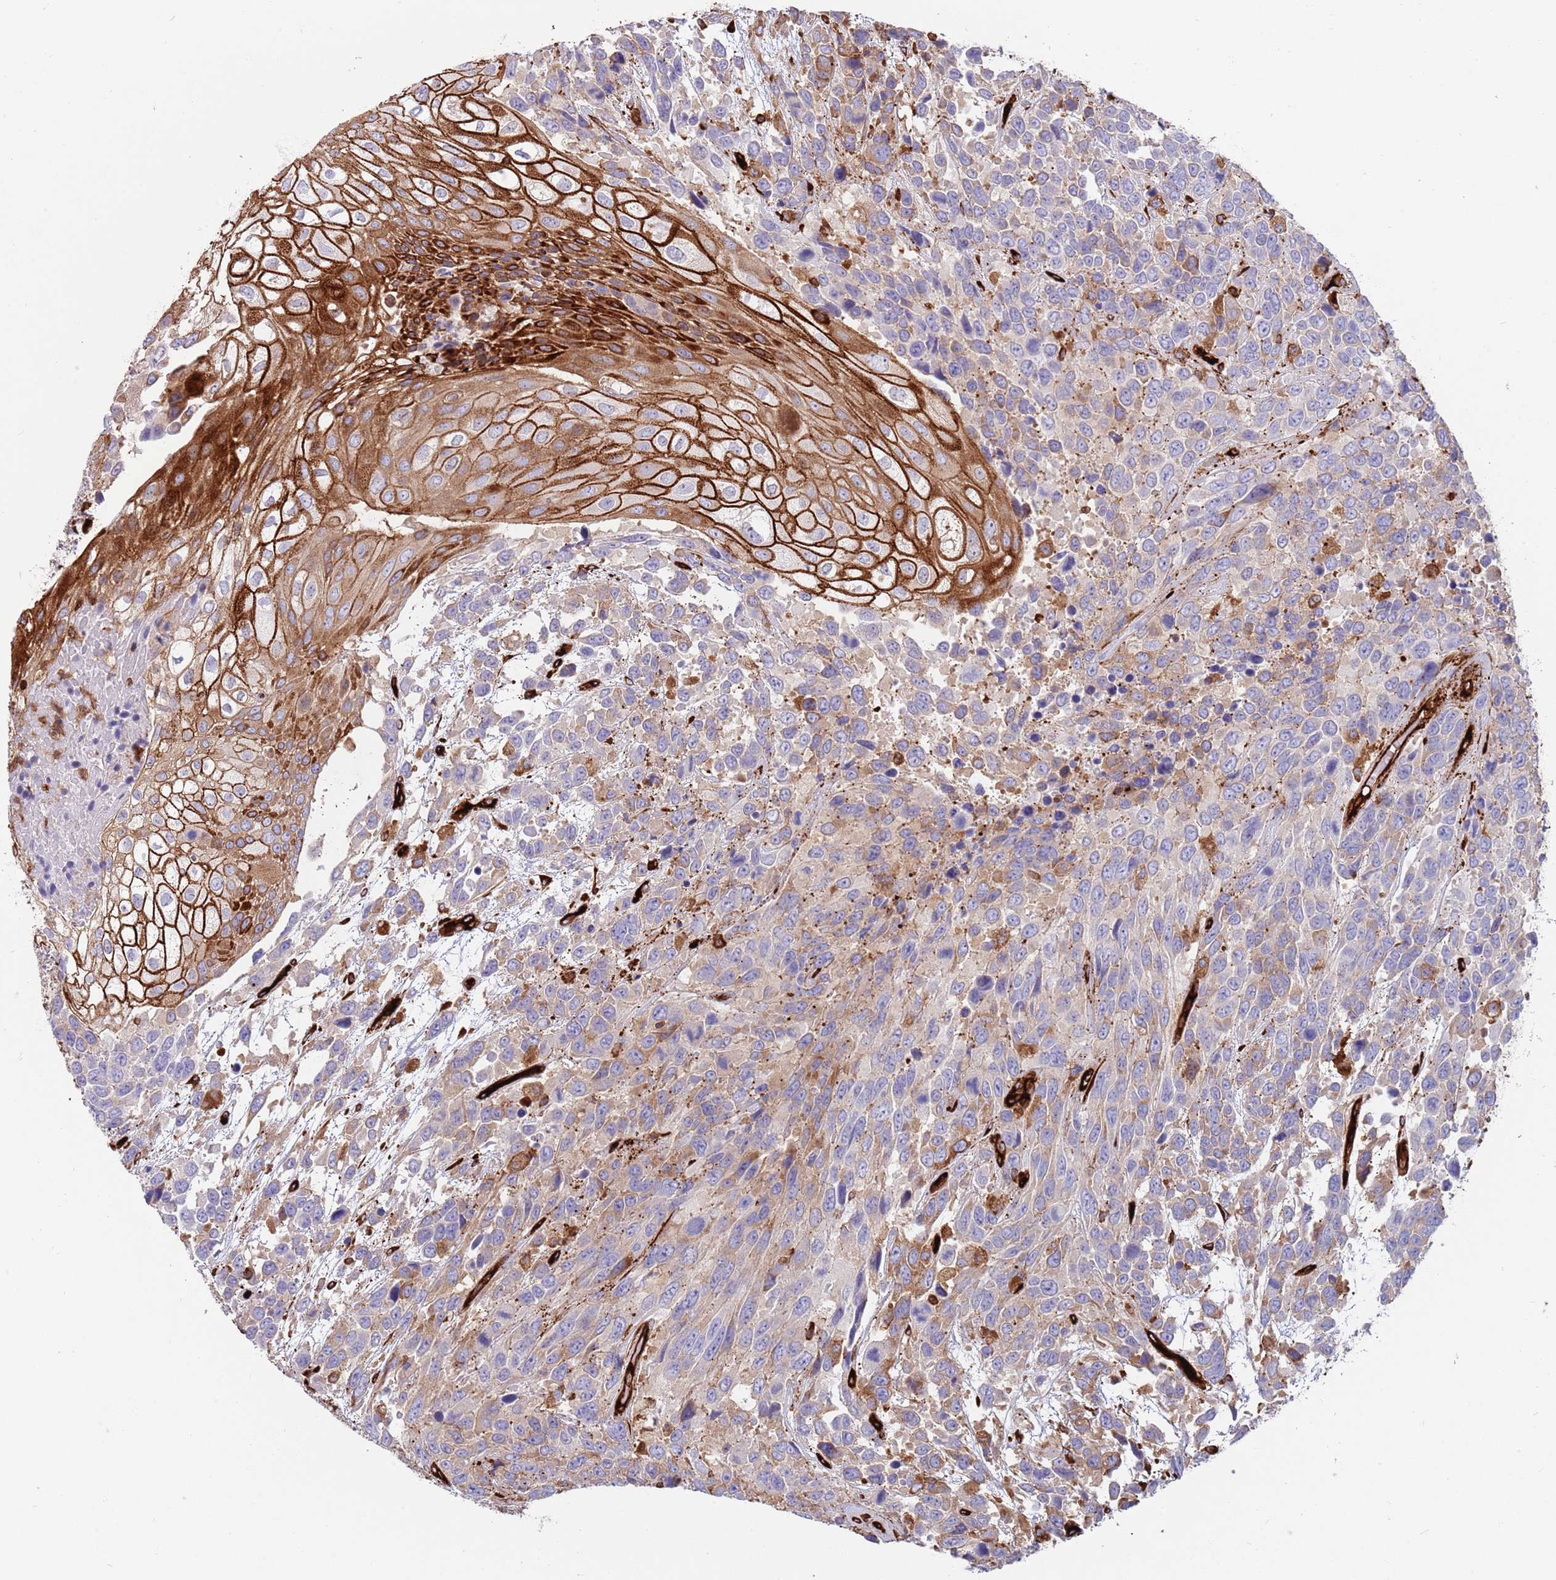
{"staining": {"intensity": "strong", "quantity": "<25%", "location": "cytoplasmic/membranous"}, "tissue": "urothelial cancer", "cell_type": "Tumor cells", "image_type": "cancer", "snomed": [{"axis": "morphology", "description": "Urothelial carcinoma, High grade"}, {"axis": "topography", "description": "Urinary bladder"}], "caption": "Protein analysis of urothelial cancer tissue reveals strong cytoplasmic/membranous expression in approximately <25% of tumor cells.", "gene": "KBTBD7", "patient": {"sex": "female", "age": 70}}